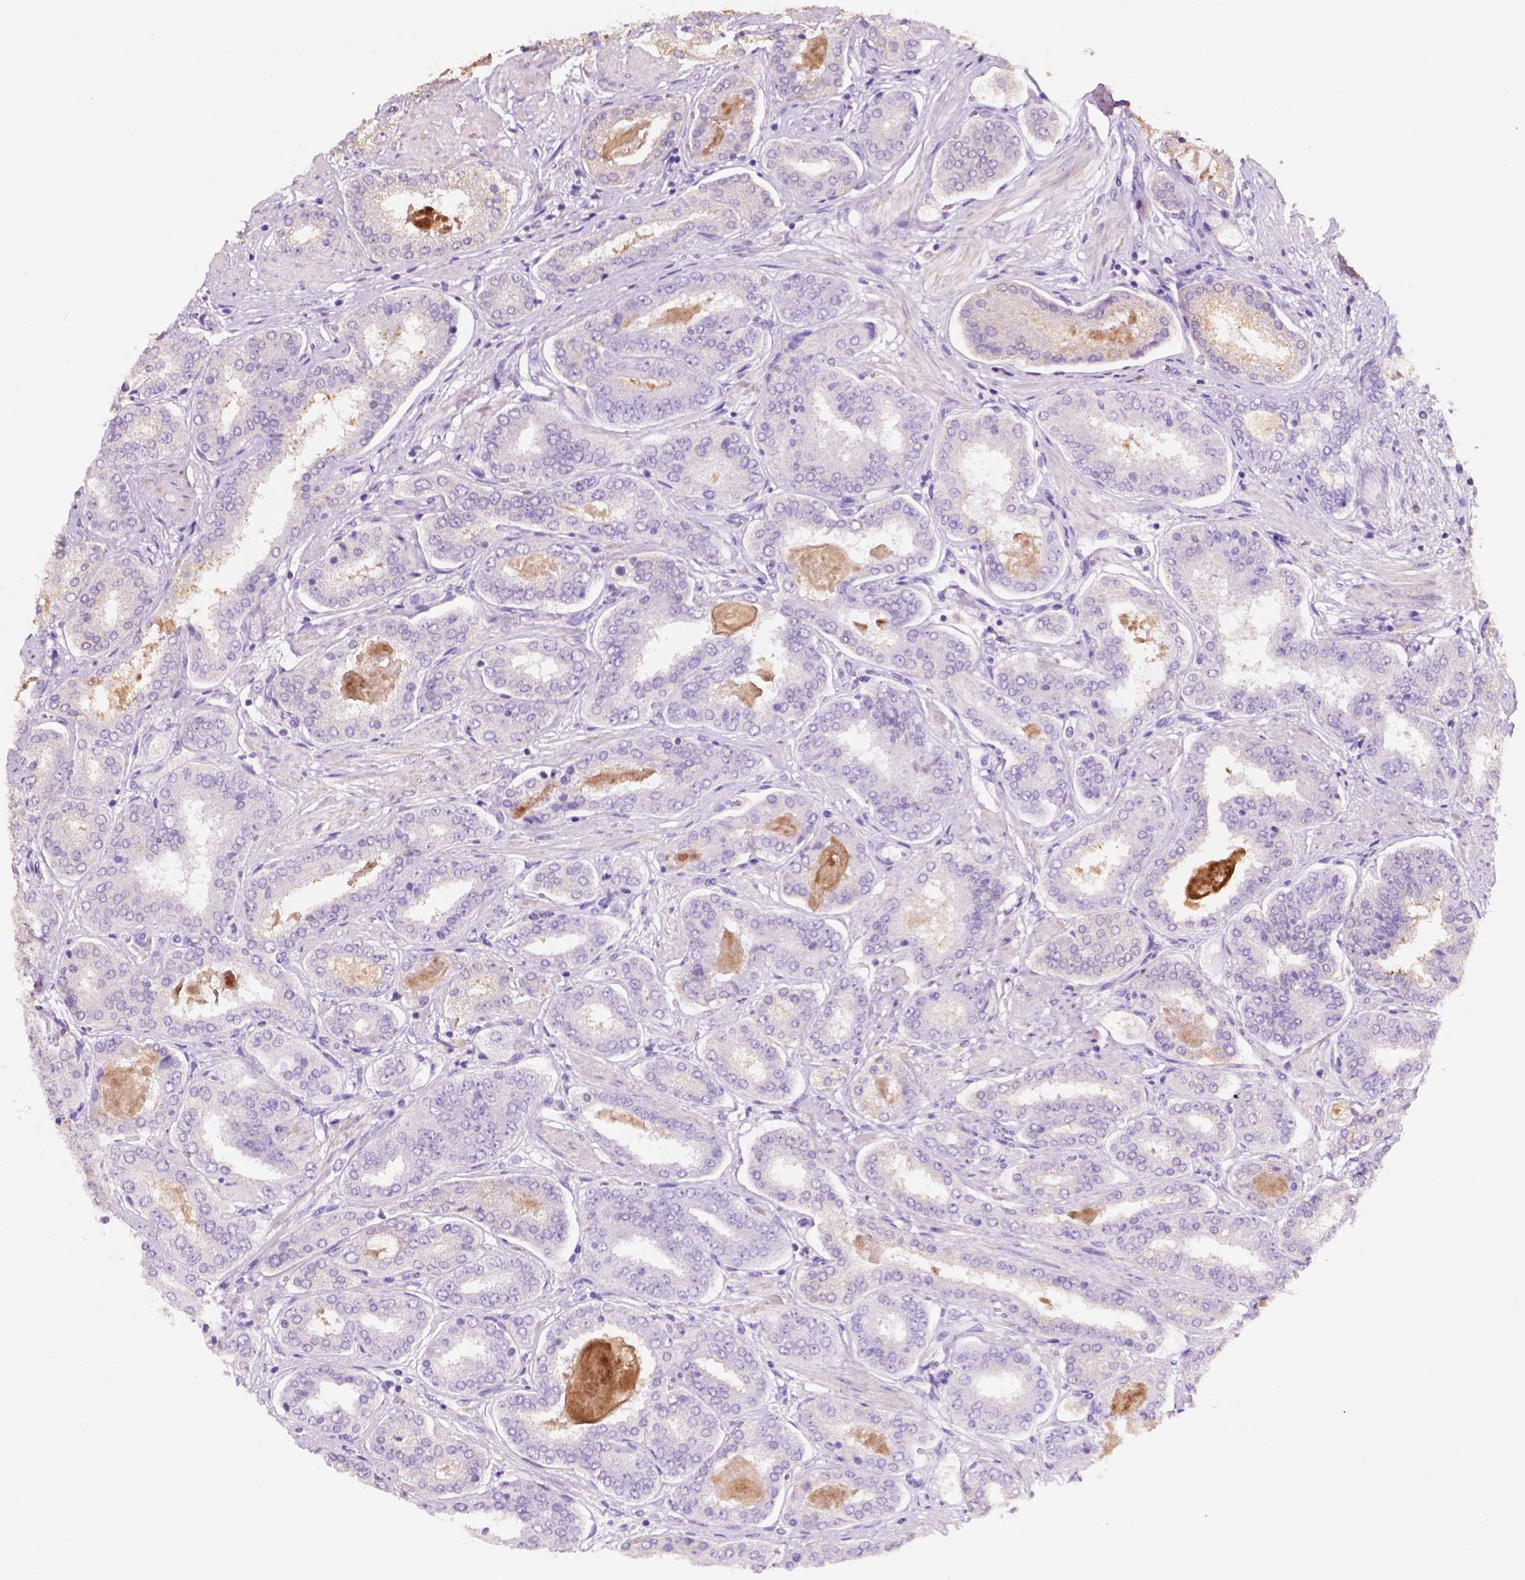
{"staining": {"intensity": "negative", "quantity": "none", "location": "none"}, "tissue": "prostate cancer", "cell_type": "Tumor cells", "image_type": "cancer", "snomed": [{"axis": "morphology", "description": "Adenocarcinoma, High grade"}, {"axis": "topography", "description": "Prostate"}], "caption": "The histopathology image exhibits no significant expression in tumor cells of prostate cancer (adenocarcinoma (high-grade)). (Stains: DAB immunohistochemistry (IHC) with hematoxylin counter stain, Microscopy: brightfield microscopy at high magnification).", "gene": "CUZD1", "patient": {"sex": "male", "age": 63}}